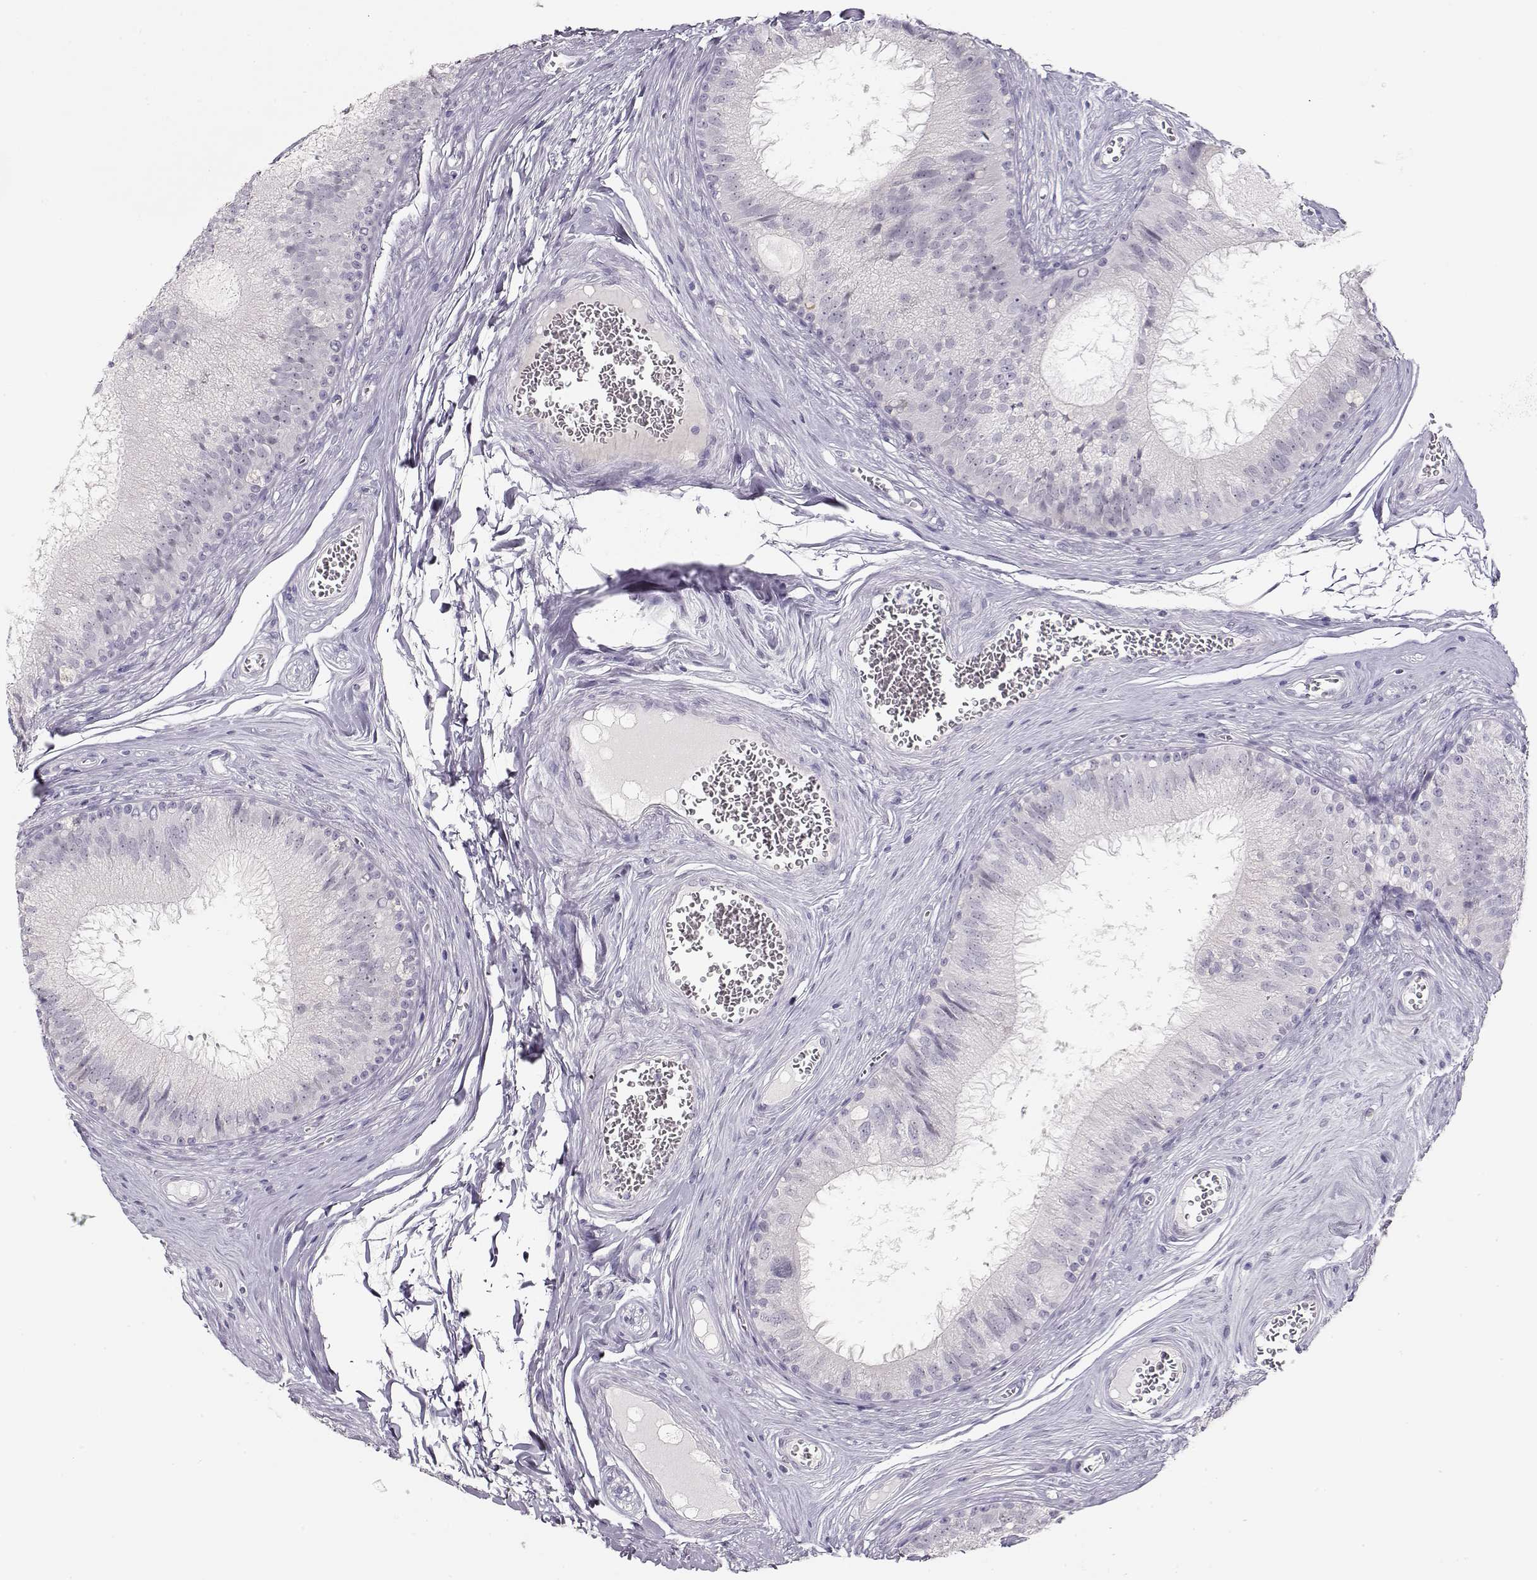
{"staining": {"intensity": "negative", "quantity": "none", "location": "none"}, "tissue": "epididymis", "cell_type": "Glandular cells", "image_type": "normal", "snomed": [{"axis": "morphology", "description": "Normal tissue, NOS"}, {"axis": "topography", "description": "Epididymis"}], "caption": "Image shows no significant protein expression in glandular cells of normal epididymis.", "gene": "IMPG1", "patient": {"sex": "male", "age": 37}}